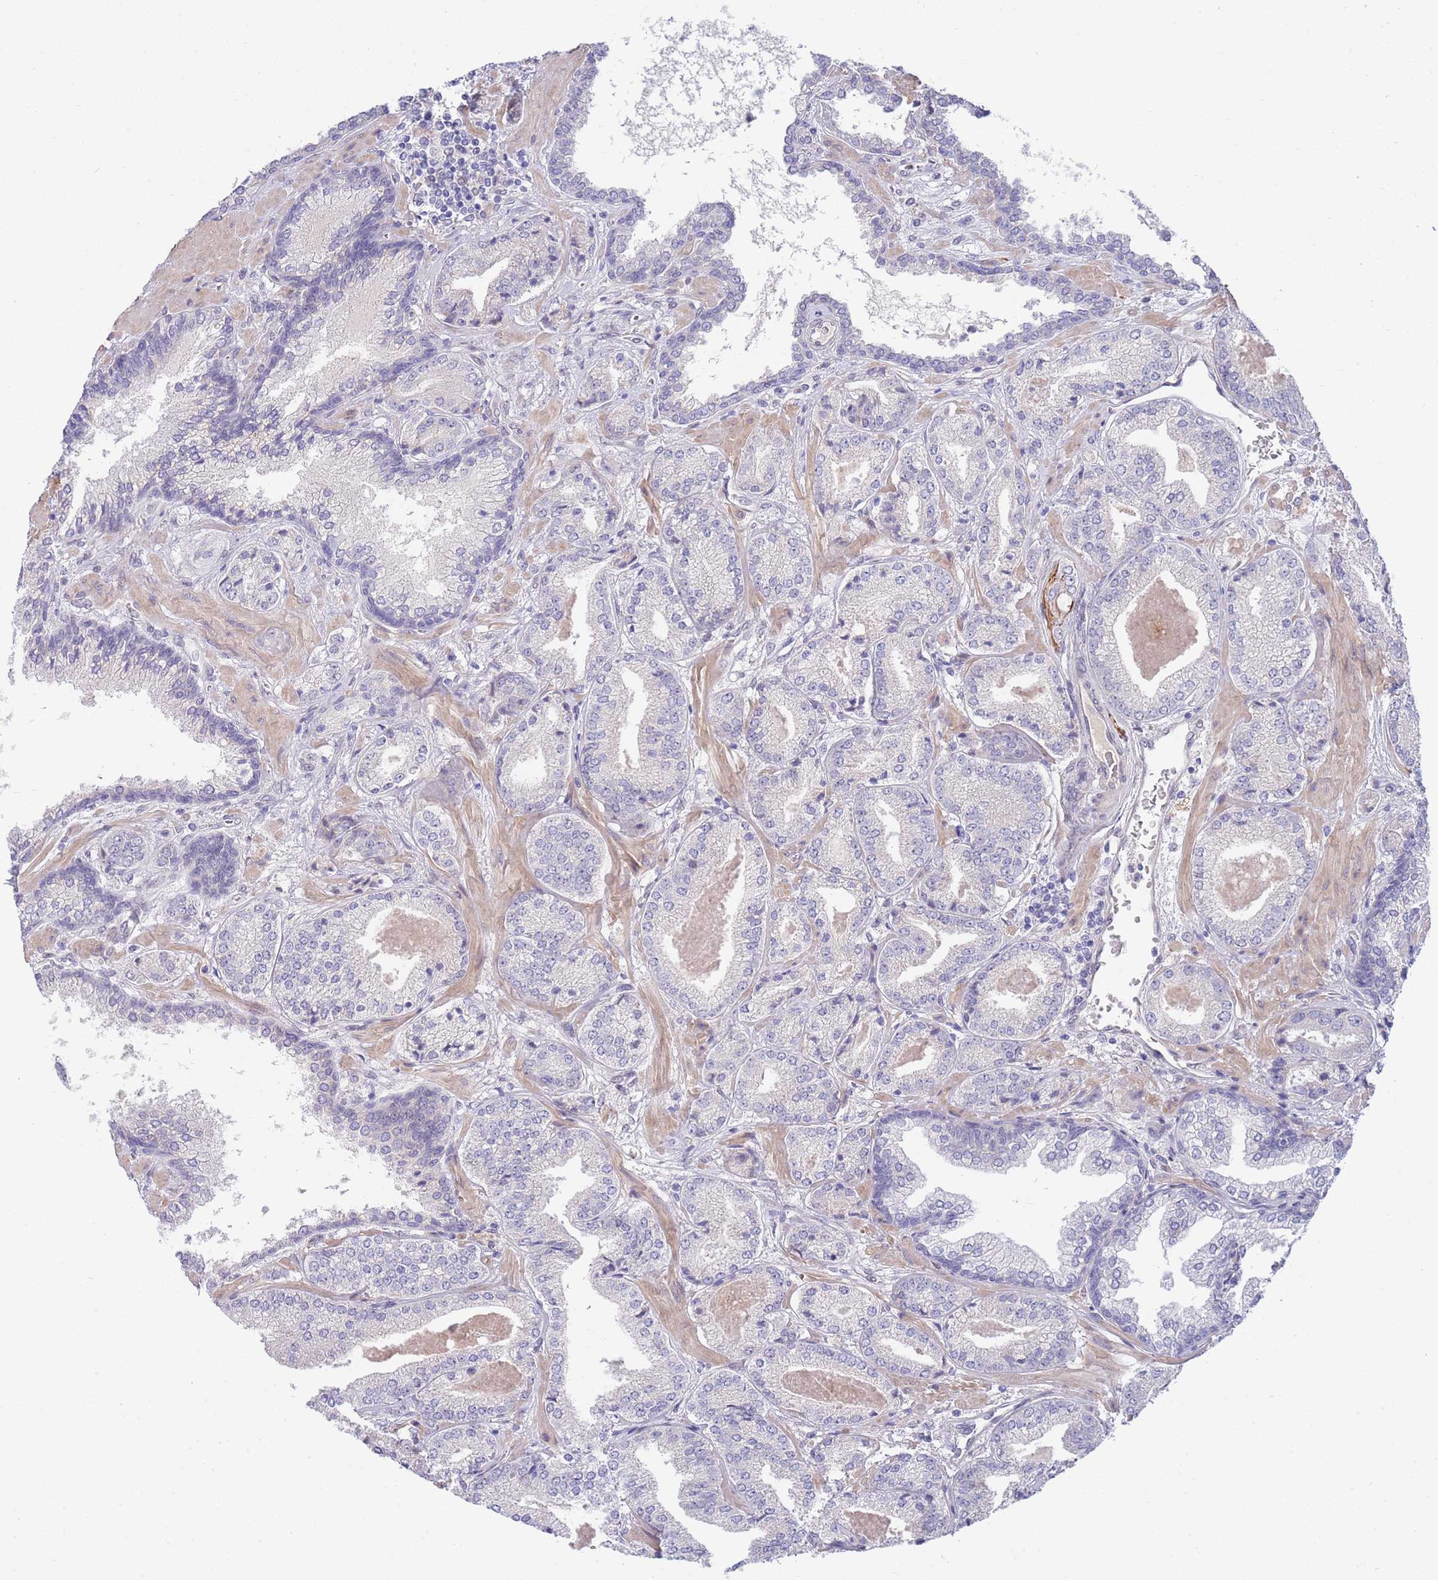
{"staining": {"intensity": "negative", "quantity": "none", "location": "none"}, "tissue": "prostate cancer", "cell_type": "Tumor cells", "image_type": "cancer", "snomed": [{"axis": "morphology", "description": "Adenocarcinoma, High grade"}, {"axis": "topography", "description": "Prostate"}], "caption": "A high-resolution photomicrograph shows immunohistochemistry staining of adenocarcinoma (high-grade) (prostate), which displays no significant positivity in tumor cells.", "gene": "NLRP6", "patient": {"sex": "male", "age": 63}}